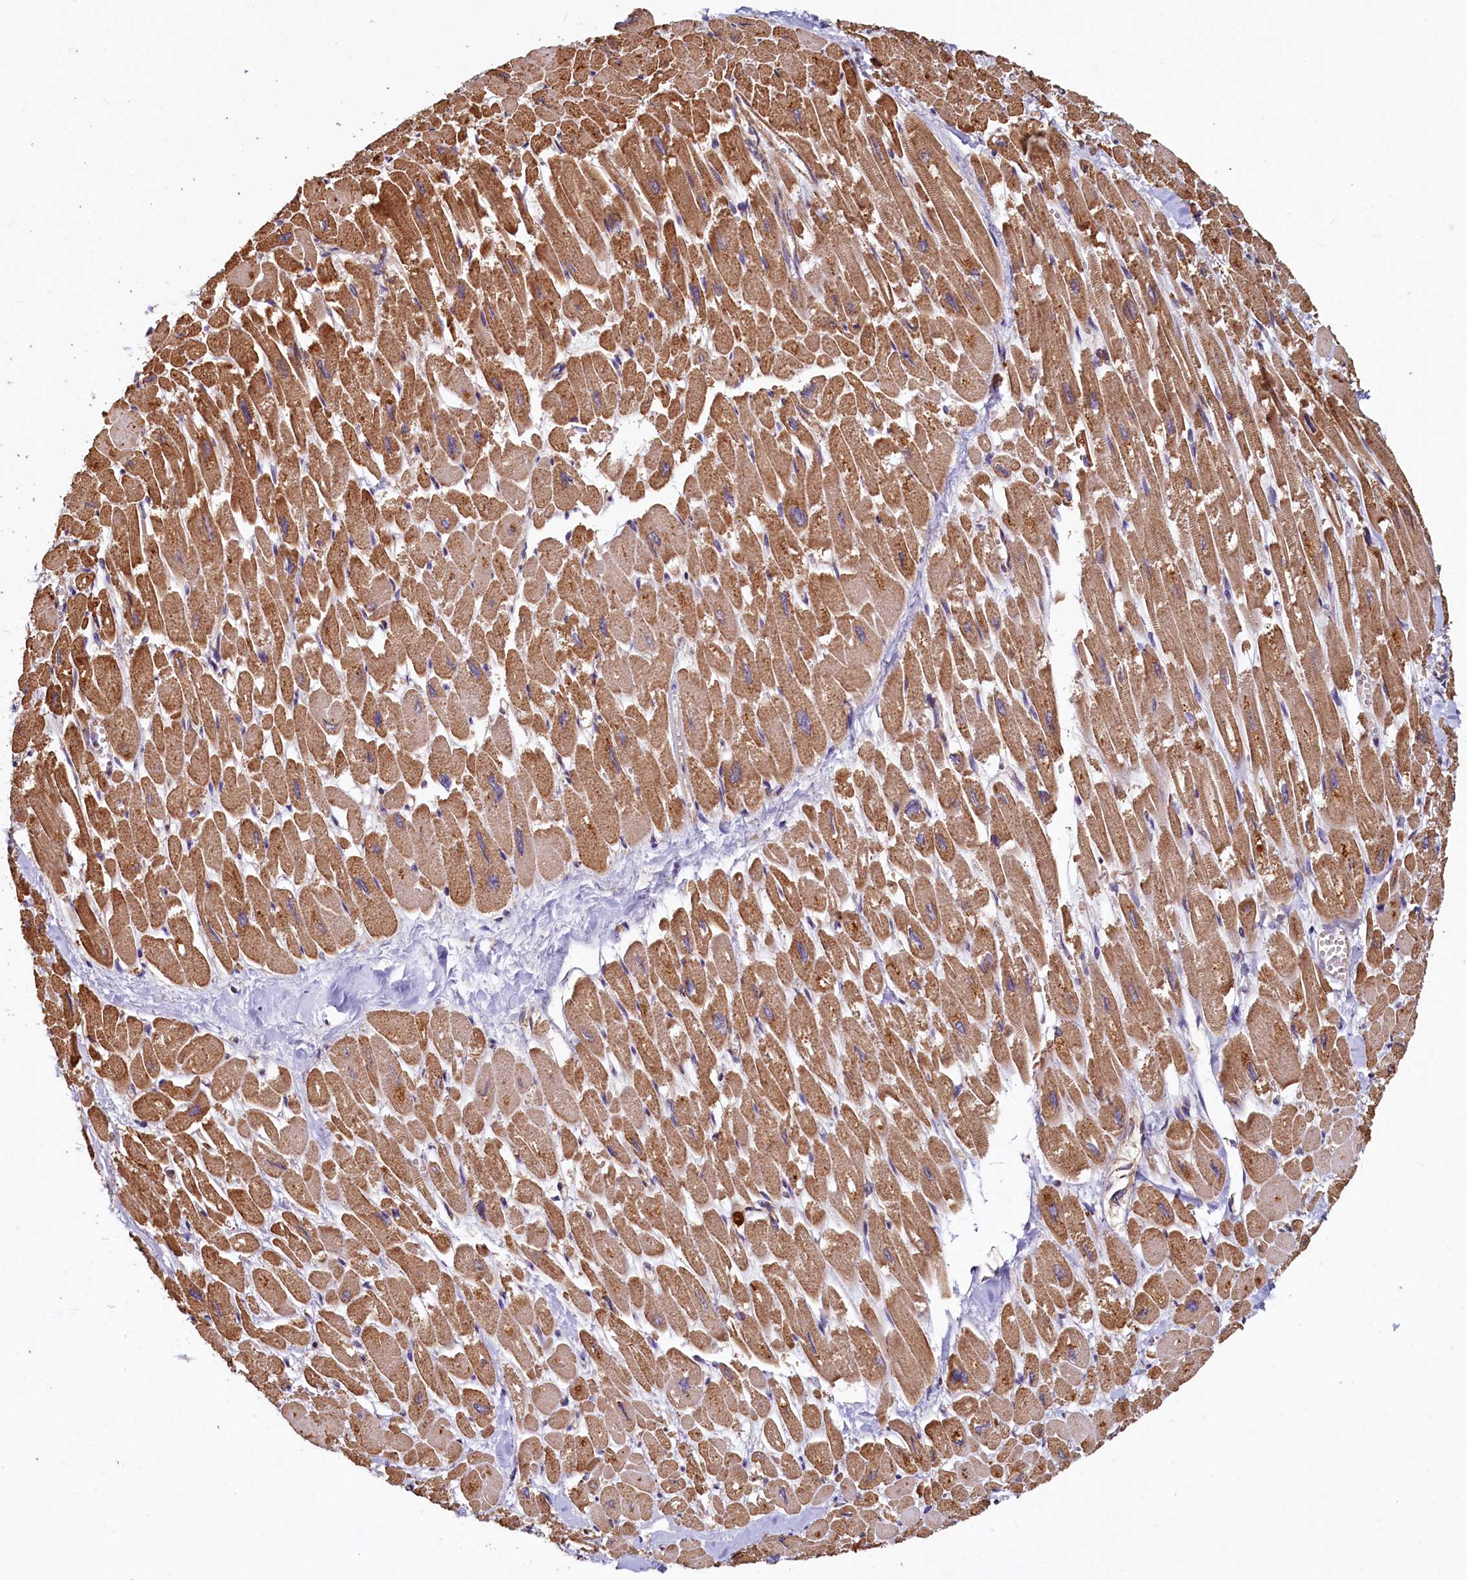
{"staining": {"intensity": "moderate", "quantity": ">75%", "location": "cytoplasmic/membranous"}, "tissue": "heart muscle", "cell_type": "Cardiomyocytes", "image_type": "normal", "snomed": [{"axis": "morphology", "description": "Normal tissue, NOS"}, {"axis": "topography", "description": "Heart"}], "caption": "Heart muscle stained with DAB immunohistochemistry (IHC) displays medium levels of moderate cytoplasmic/membranous positivity in approximately >75% of cardiomyocytes.", "gene": "CCDC102B", "patient": {"sex": "male", "age": 54}}